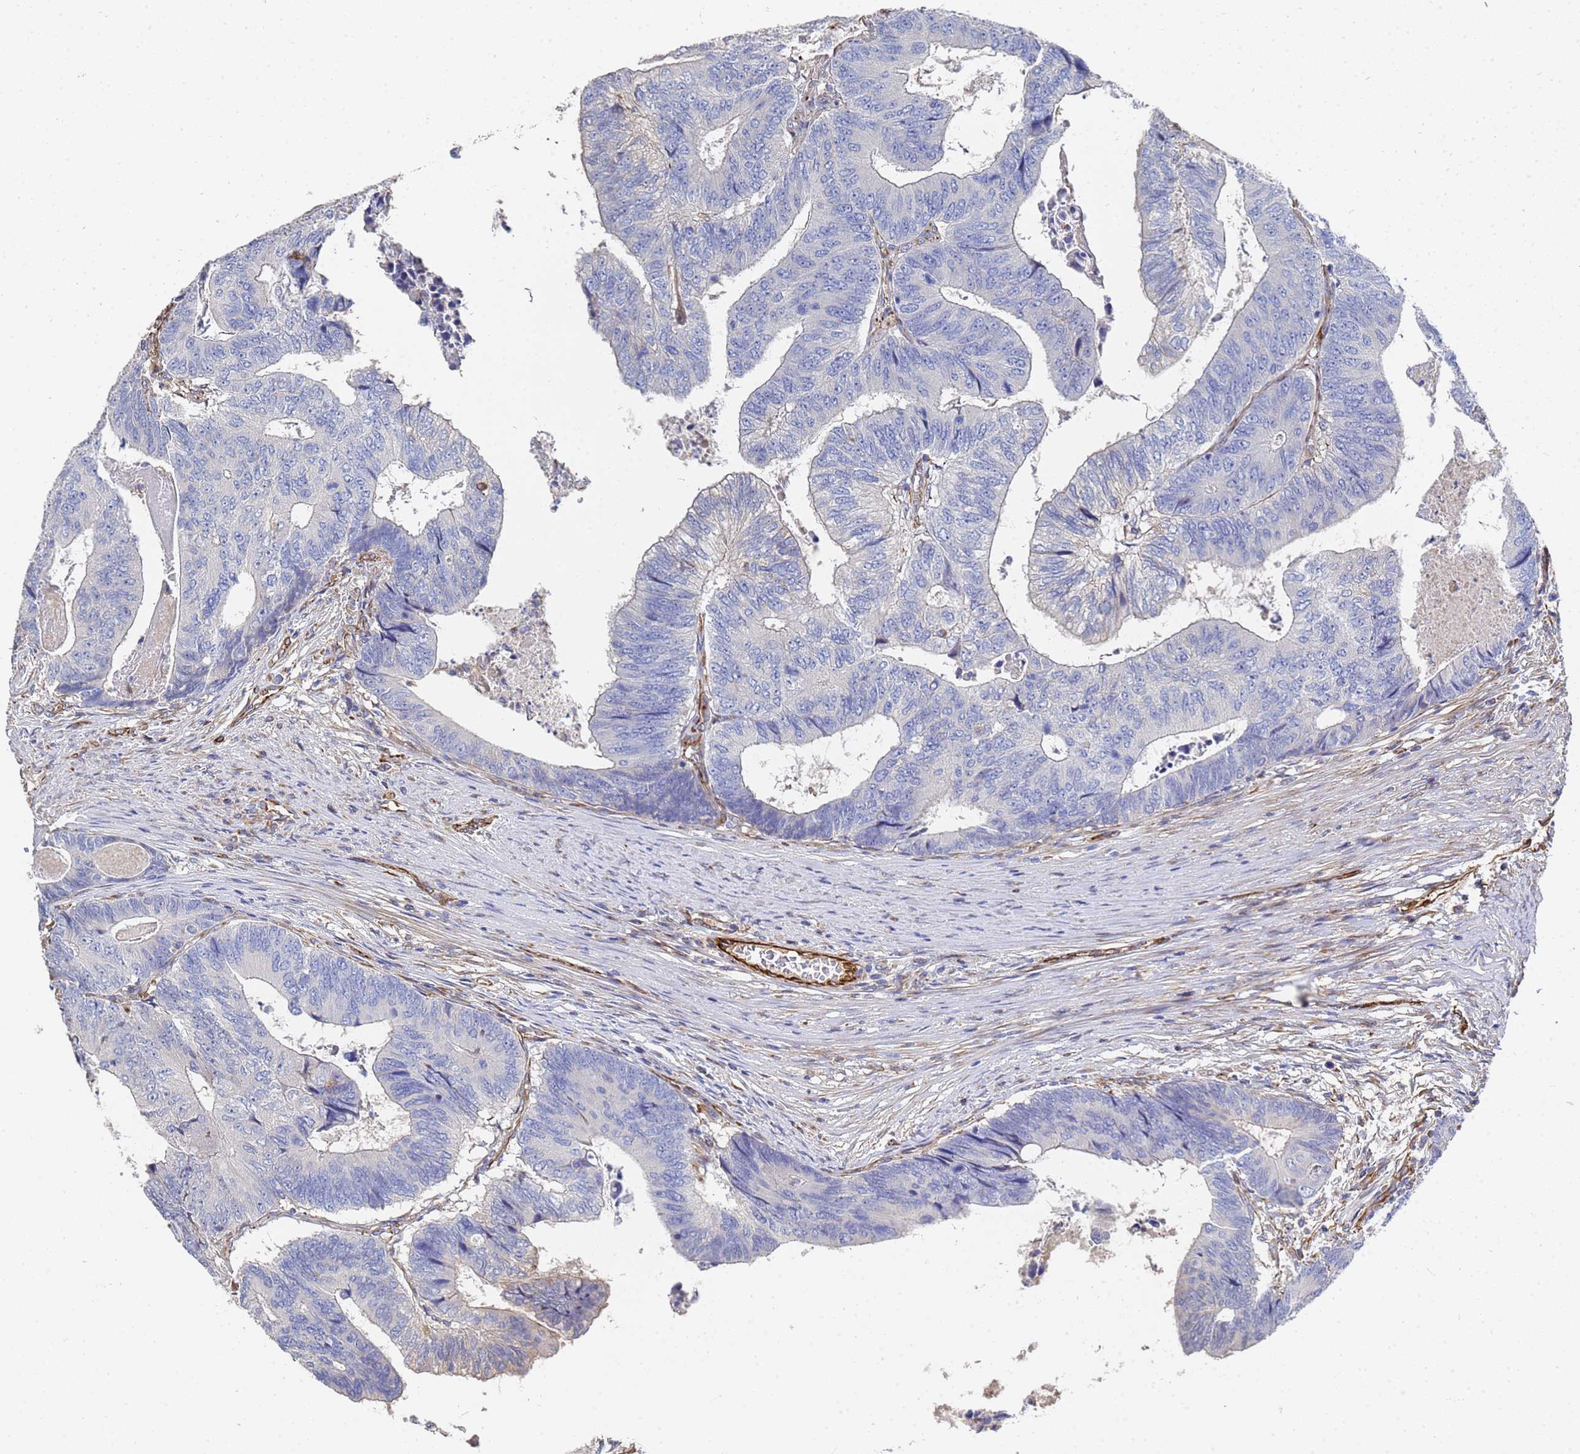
{"staining": {"intensity": "negative", "quantity": "none", "location": "none"}, "tissue": "colorectal cancer", "cell_type": "Tumor cells", "image_type": "cancer", "snomed": [{"axis": "morphology", "description": "Adenocarcinoma, NOS"}, {"axis": "topography", "description": "Colon"}], "caption": "High magnification brightfield microscopy of colorectal adenocarcinoma stained with DAB (3,3'-diaminobenzidine) (brown) and counterstained with hematoxylin (blue): tumor cells show no significant positivity.", "gene": "SYT13", "patient": {"sex": "female", "age": 67}}